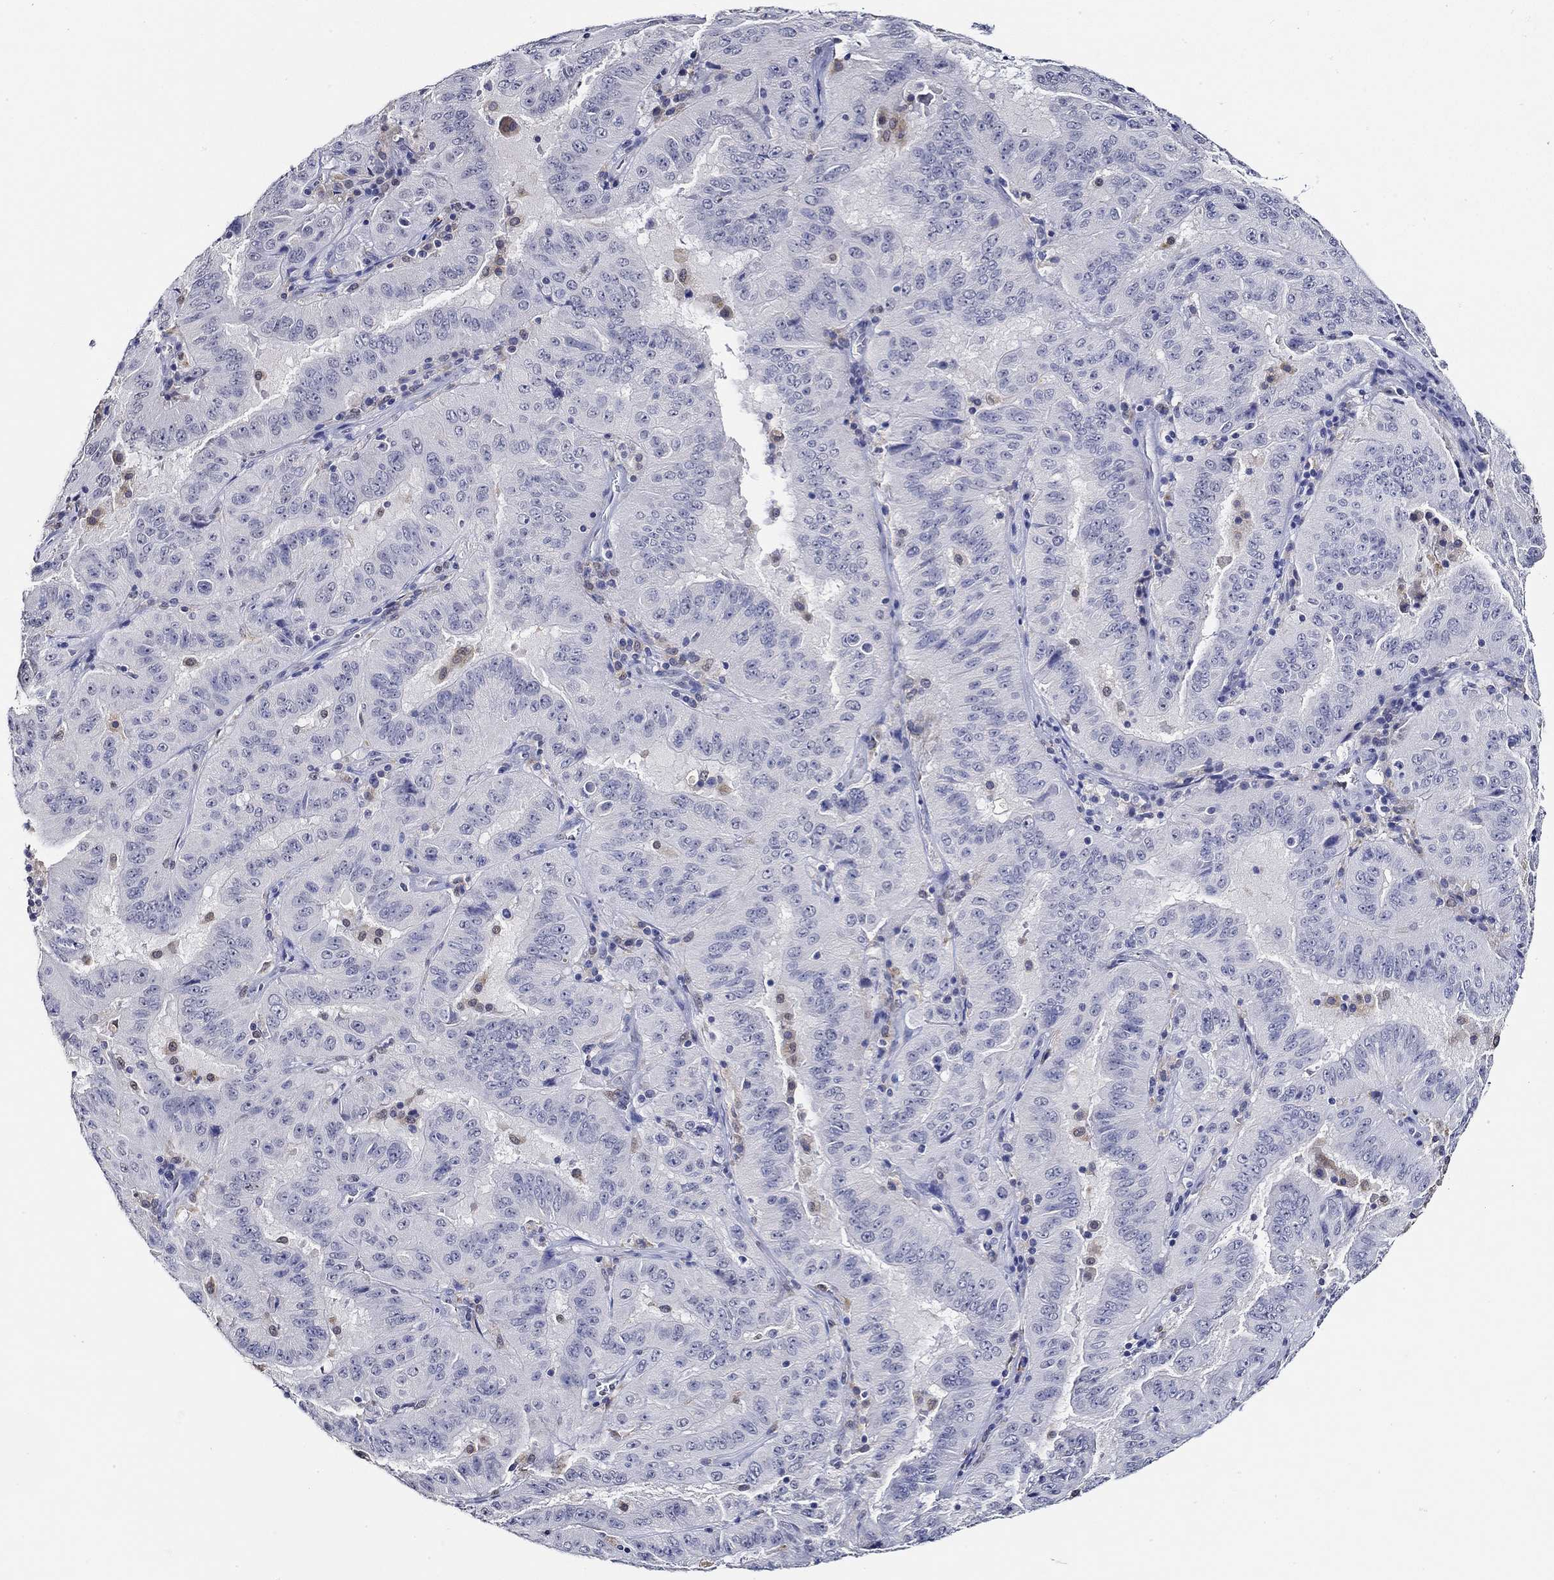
{"staining": {"intensity": "negative", "quantity": "none", "location": "none"}, "tissue": "pancreatic cancer", "cell_type": "Tumor cells", "image_type": "cancer", "snomed": [{"axis": "morphology", "description": "Adenocarcinoma, NOS"}, {"axis": "topography", "description": "Pancreas"}], "caption": "Immunohistochemical staining of adenocarcinoma (pancreatic) demonstrates no significant positivity in tumor cells.", "gene": "GATA2", "patient": {"sex": "male", "age": 63}}